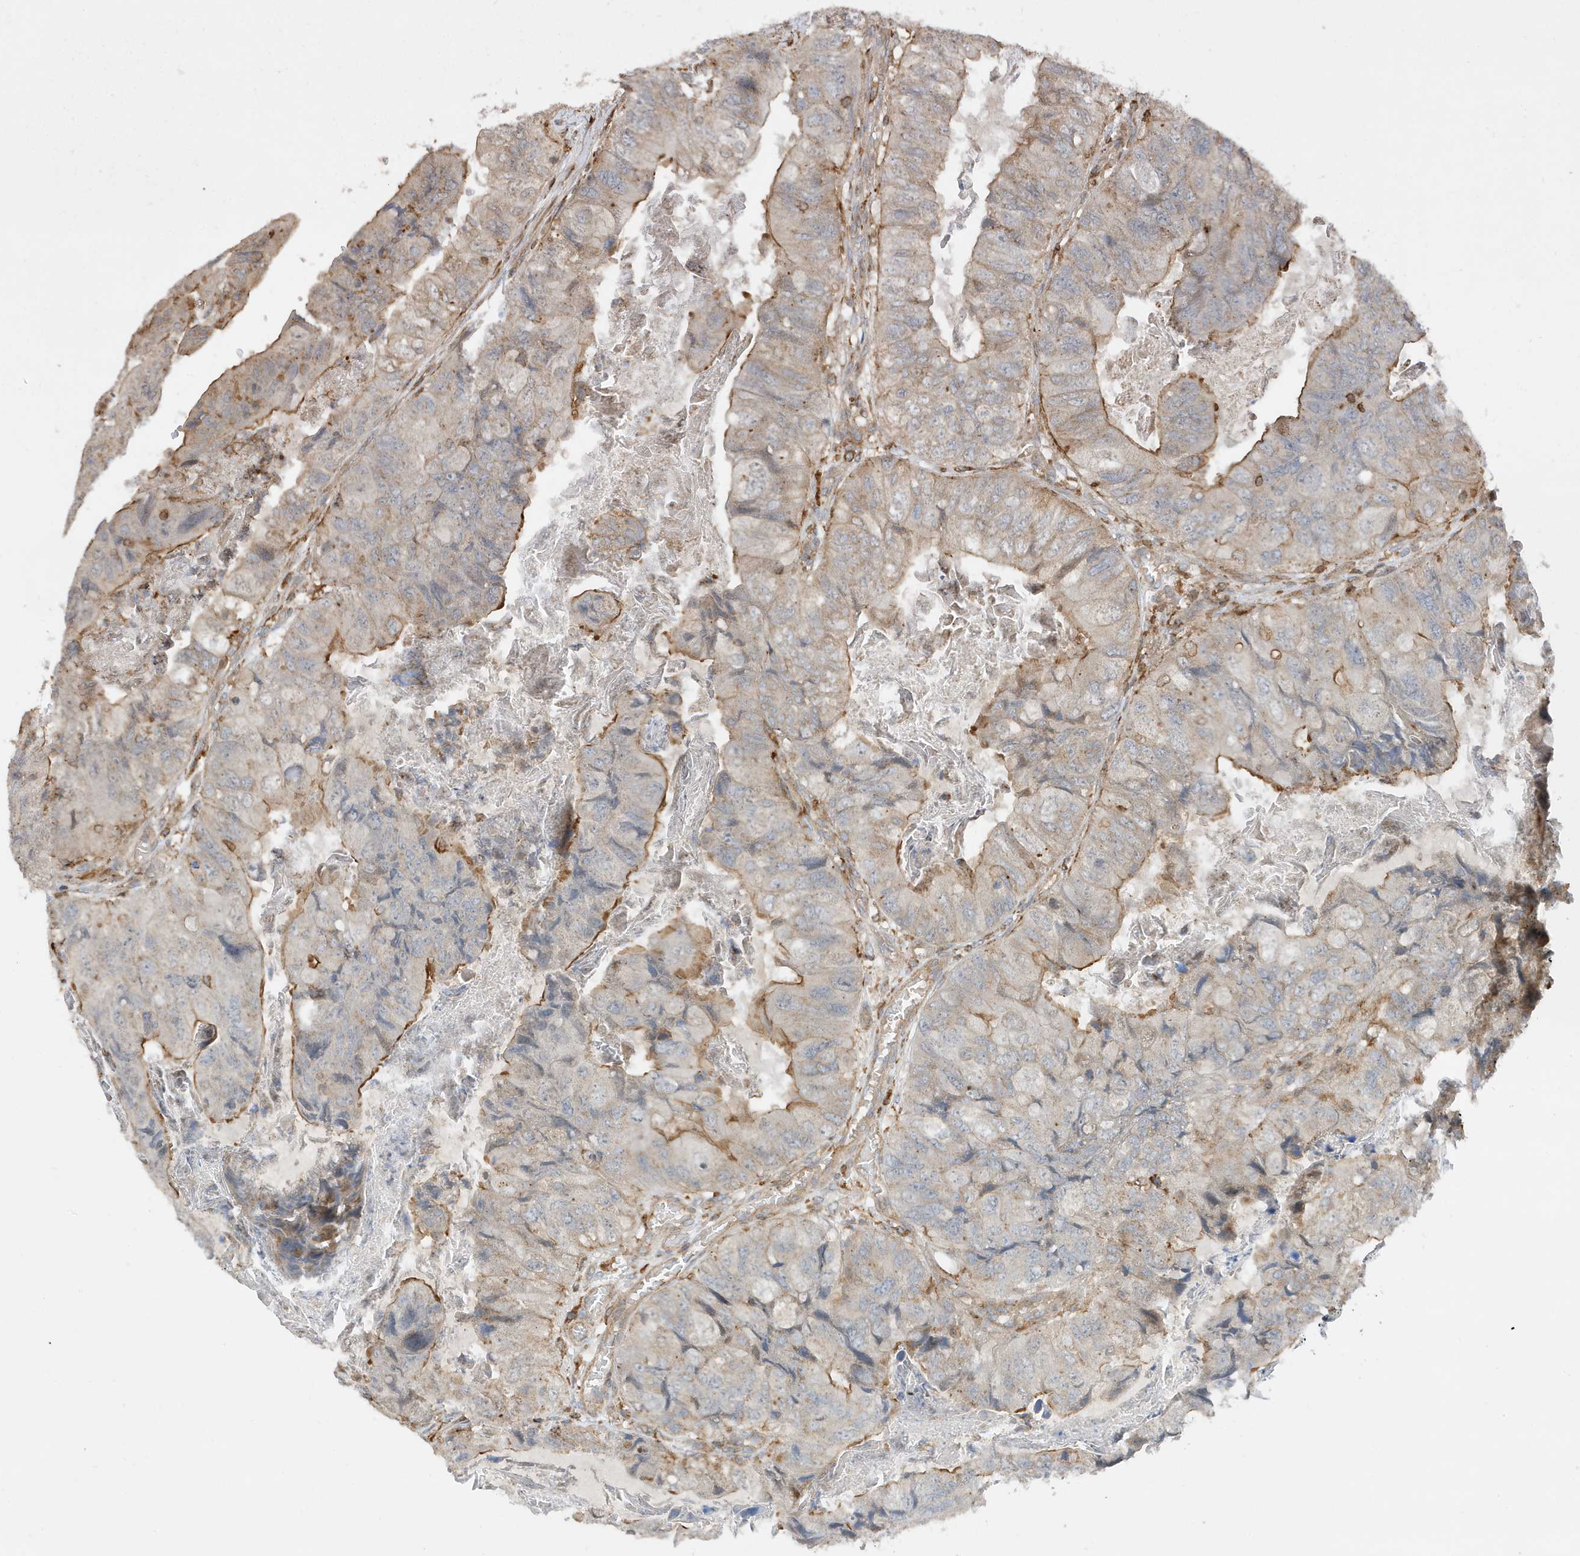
{"staining": {"intensity": "moderate", "quantity": "25%-75%", "location": "cytoplasmic/membranous"}, "tissue": "colorectal cancer", "cell_type": "Tumor cells", "image_type": "cancer", "snomed": [{"axis": "morphology", "description": "Adenocarcinoma, NOS"}, {"axis": "topography", "description": "Rectum"}], "caption": "DAB (3,3'-diaminobenzidine) immunohistochemical staining of human colorectal cancer (adenocarcinoma) demonstrates moderate cytoplasmic/membranous protein expression in about 25%-75% of tumor cells.", "gene": "TATDN3", "patient": {"sex": "male", "age": 63}}